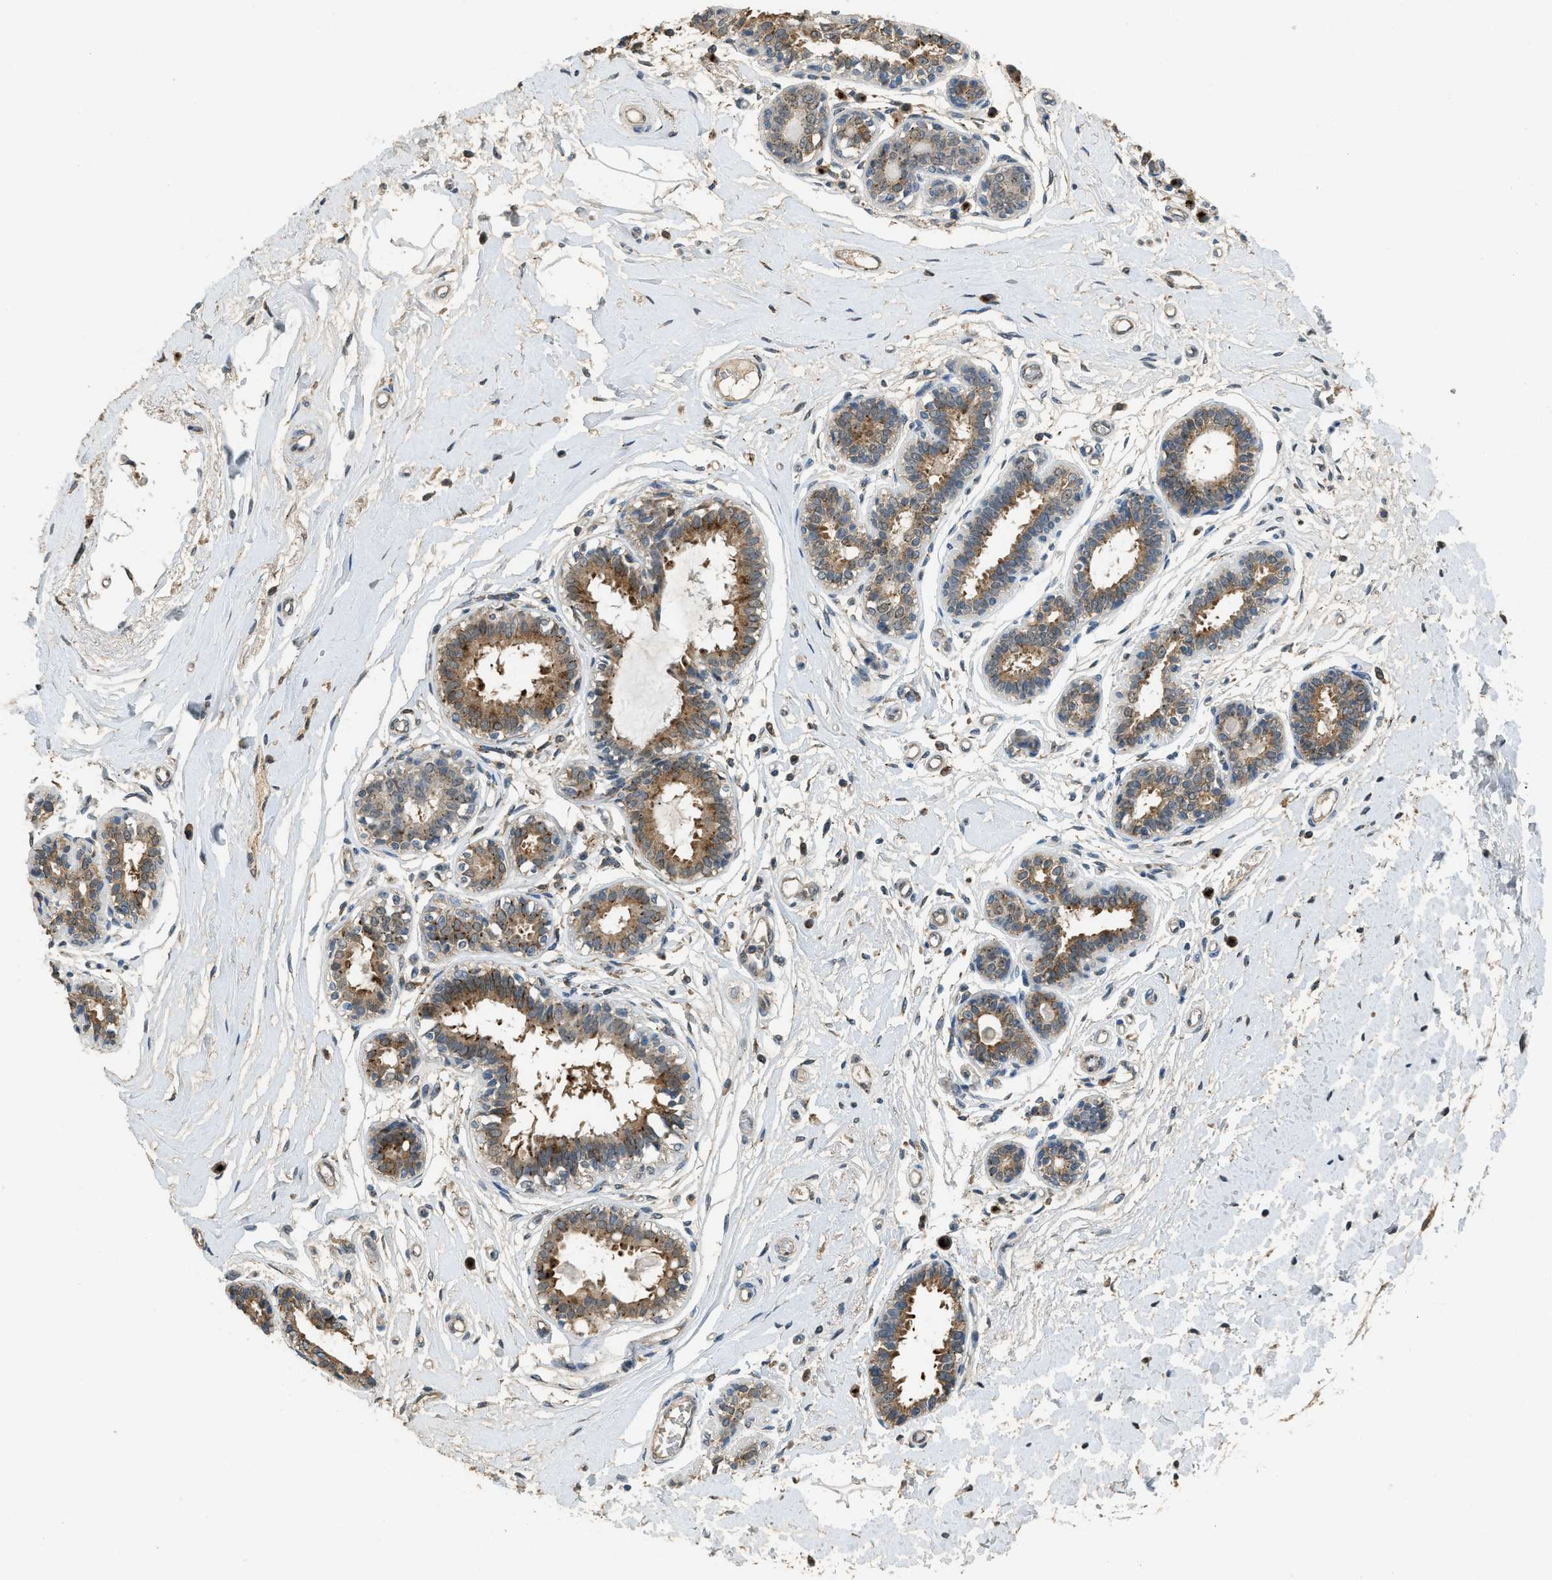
{"staining": {"intensity": "negative", "quantity": "none", "location": "none"}, "tissue": "breast", "cell_type": "Adipocytes", "image_type": "normal", "snomed": [{"axis": "morphology", "description": "Normal tissue, NOS"}, {"axis": "morphology", "description": "Lobular carcinoma"}, {"axis": "topography", "description": "Breast"}], "caption": "An IHC histopathology image of normal breast is shown. There is no staining in adipocytes of breast. (Immunohistochemistry, brightfield microscopy, high magnification).", "gene": "IPO7", "patient": {"sex": "female", "age": 59}}